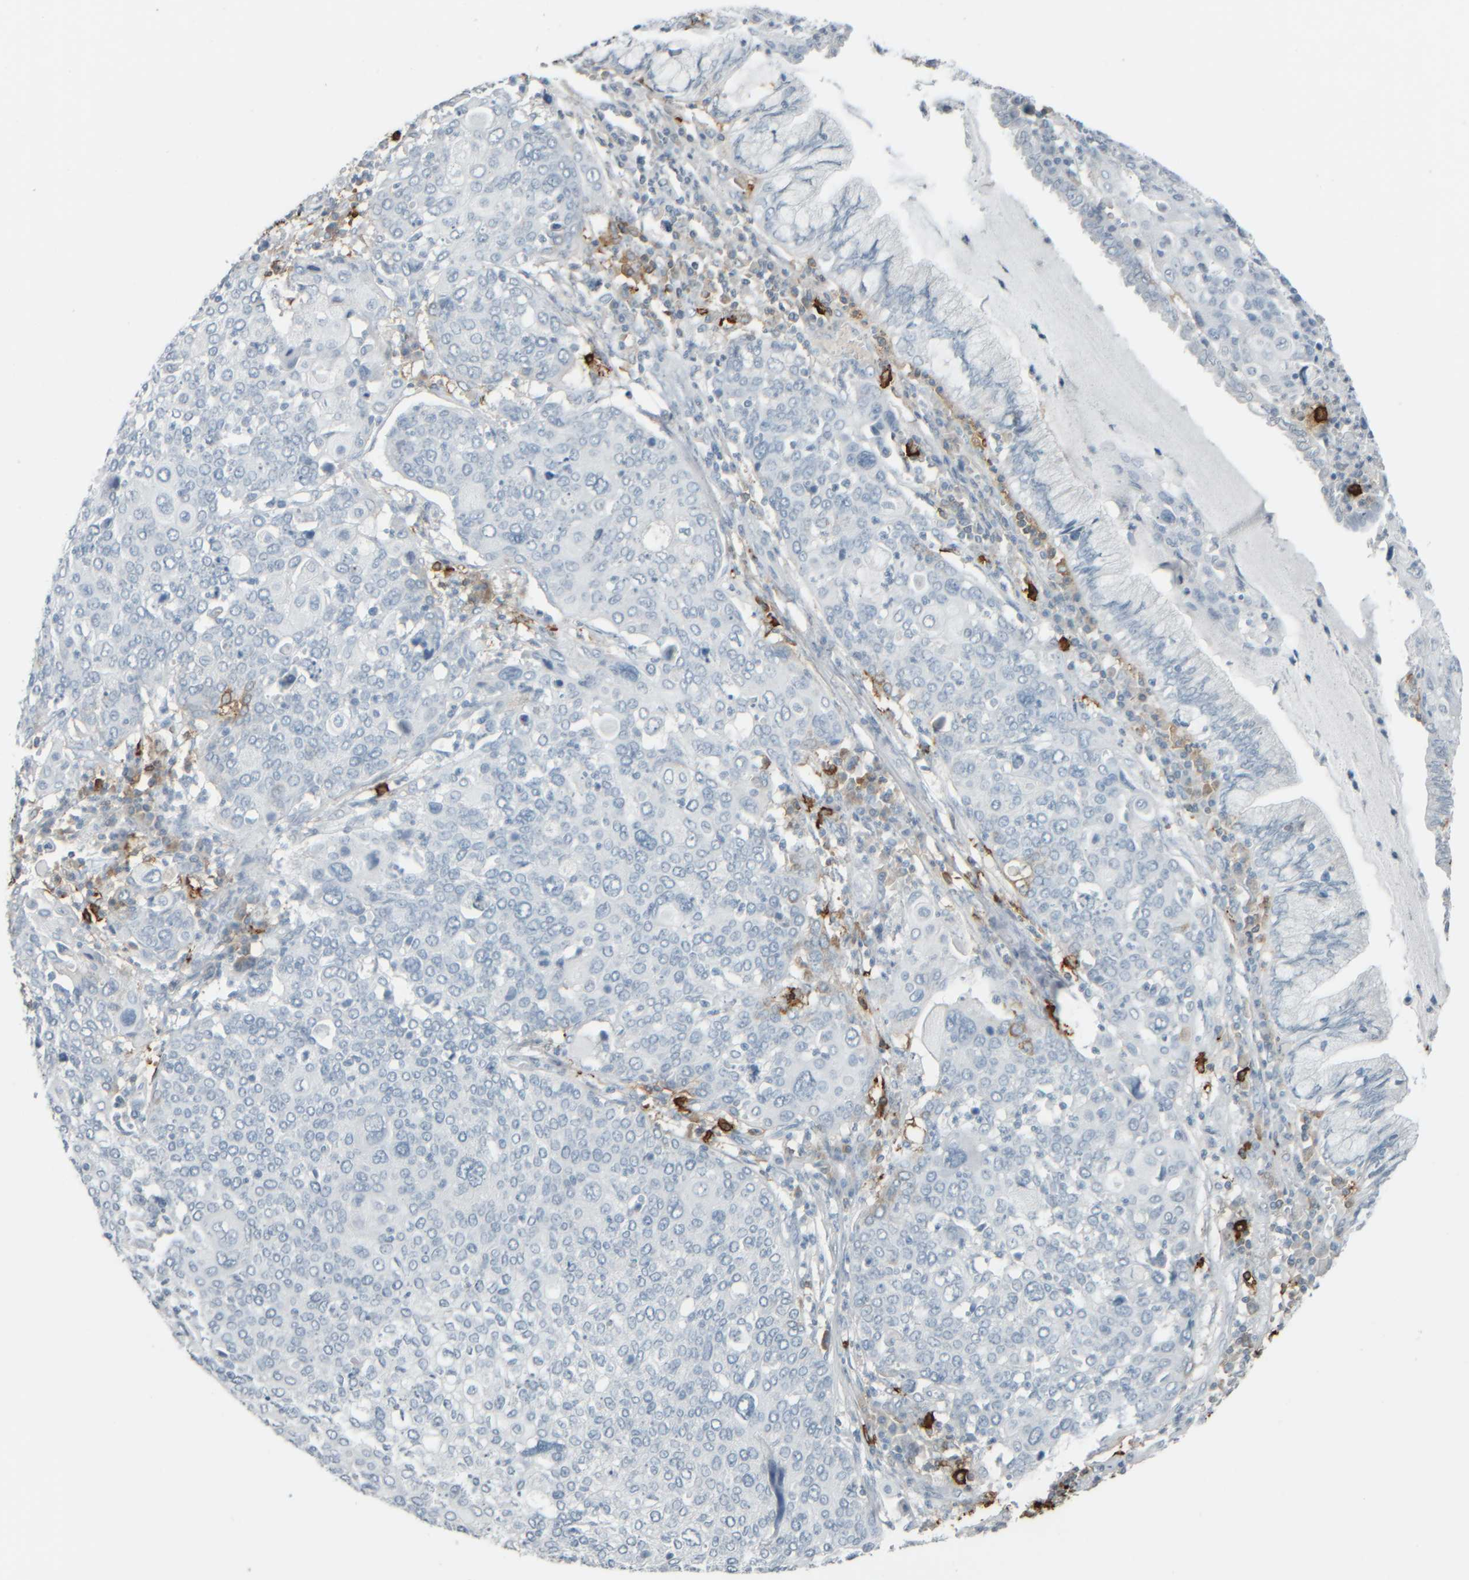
{"staining": {"intensity": "negative", "quantity": "none", "location": "none"}, "tissue": "cervical cancer", "cell_type": "Tumor cells", "image_type": "cancer", "snomed": [{"axis": "morphology", "description": "Squamous cell carcinoma, NOS"}, {"axis": "topography", "description": "Cervix"}], "caption": "Cervical squamous cell carcinoma was stained to show a protein in brown. There is no significant positivity in tumor cells.", "gene": "TPSAB1", "patient": {"sex": "female", "age": 40}}